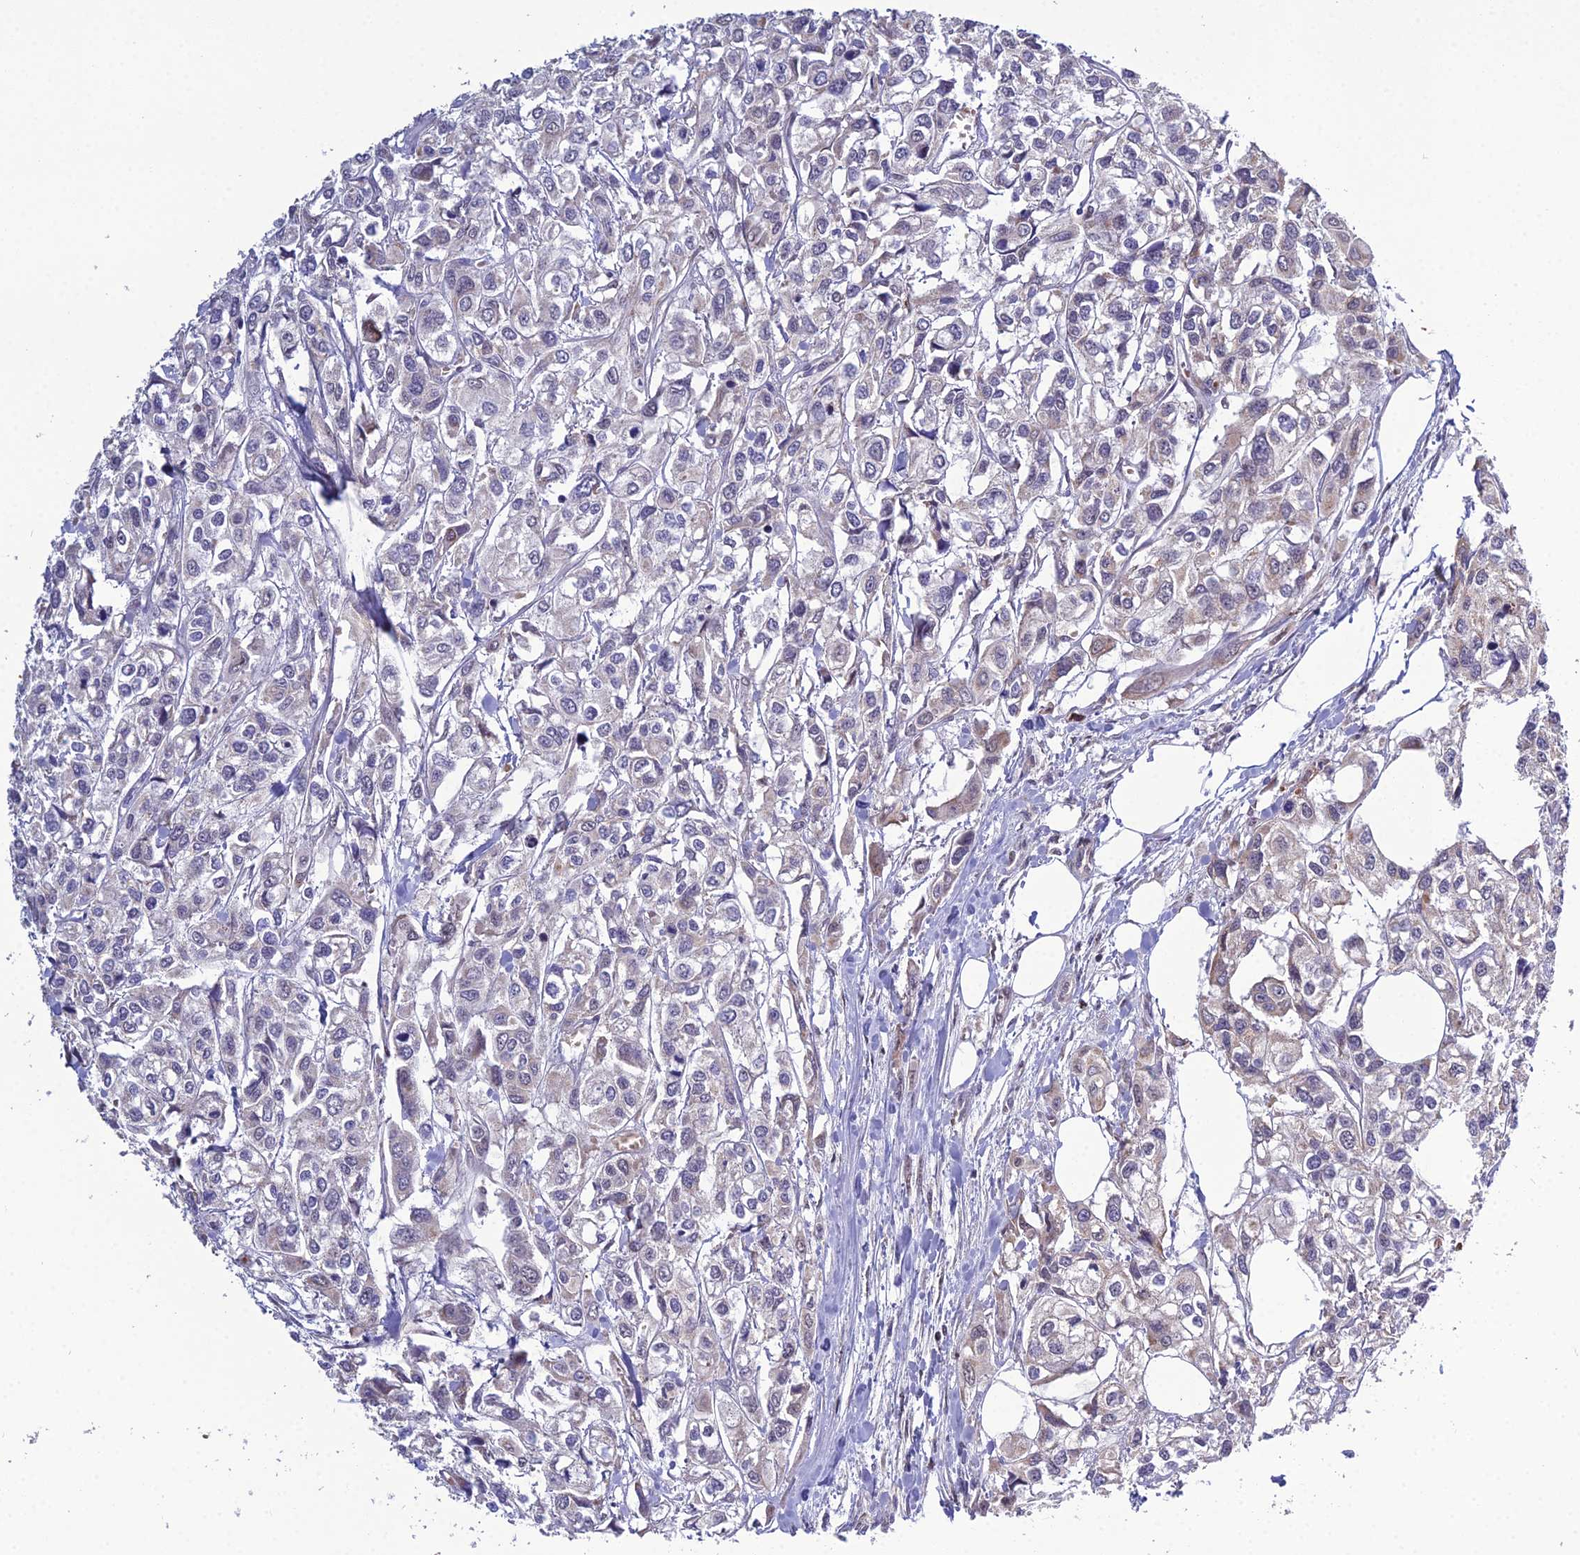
{"staining": {"intensity": "negative", "quantity": "none", "location": "none"}, "tissue": "urothelial cancer", "cell_type": "Tumor cells", "image_type": "cancer", "snomed": [{"axis": "morphology", "description": "Urothelial carcinoma, High grade"}, {"axis": "topography", "description": "Urinary bladder"}], "caption": "This is a photomicrograph of immunohistochemistry (IHC) staining of urothelial cancer, which shows no expression in tumor cells.", "gene": "ARL2", "patient": {"sex": "male", "age": 67}}